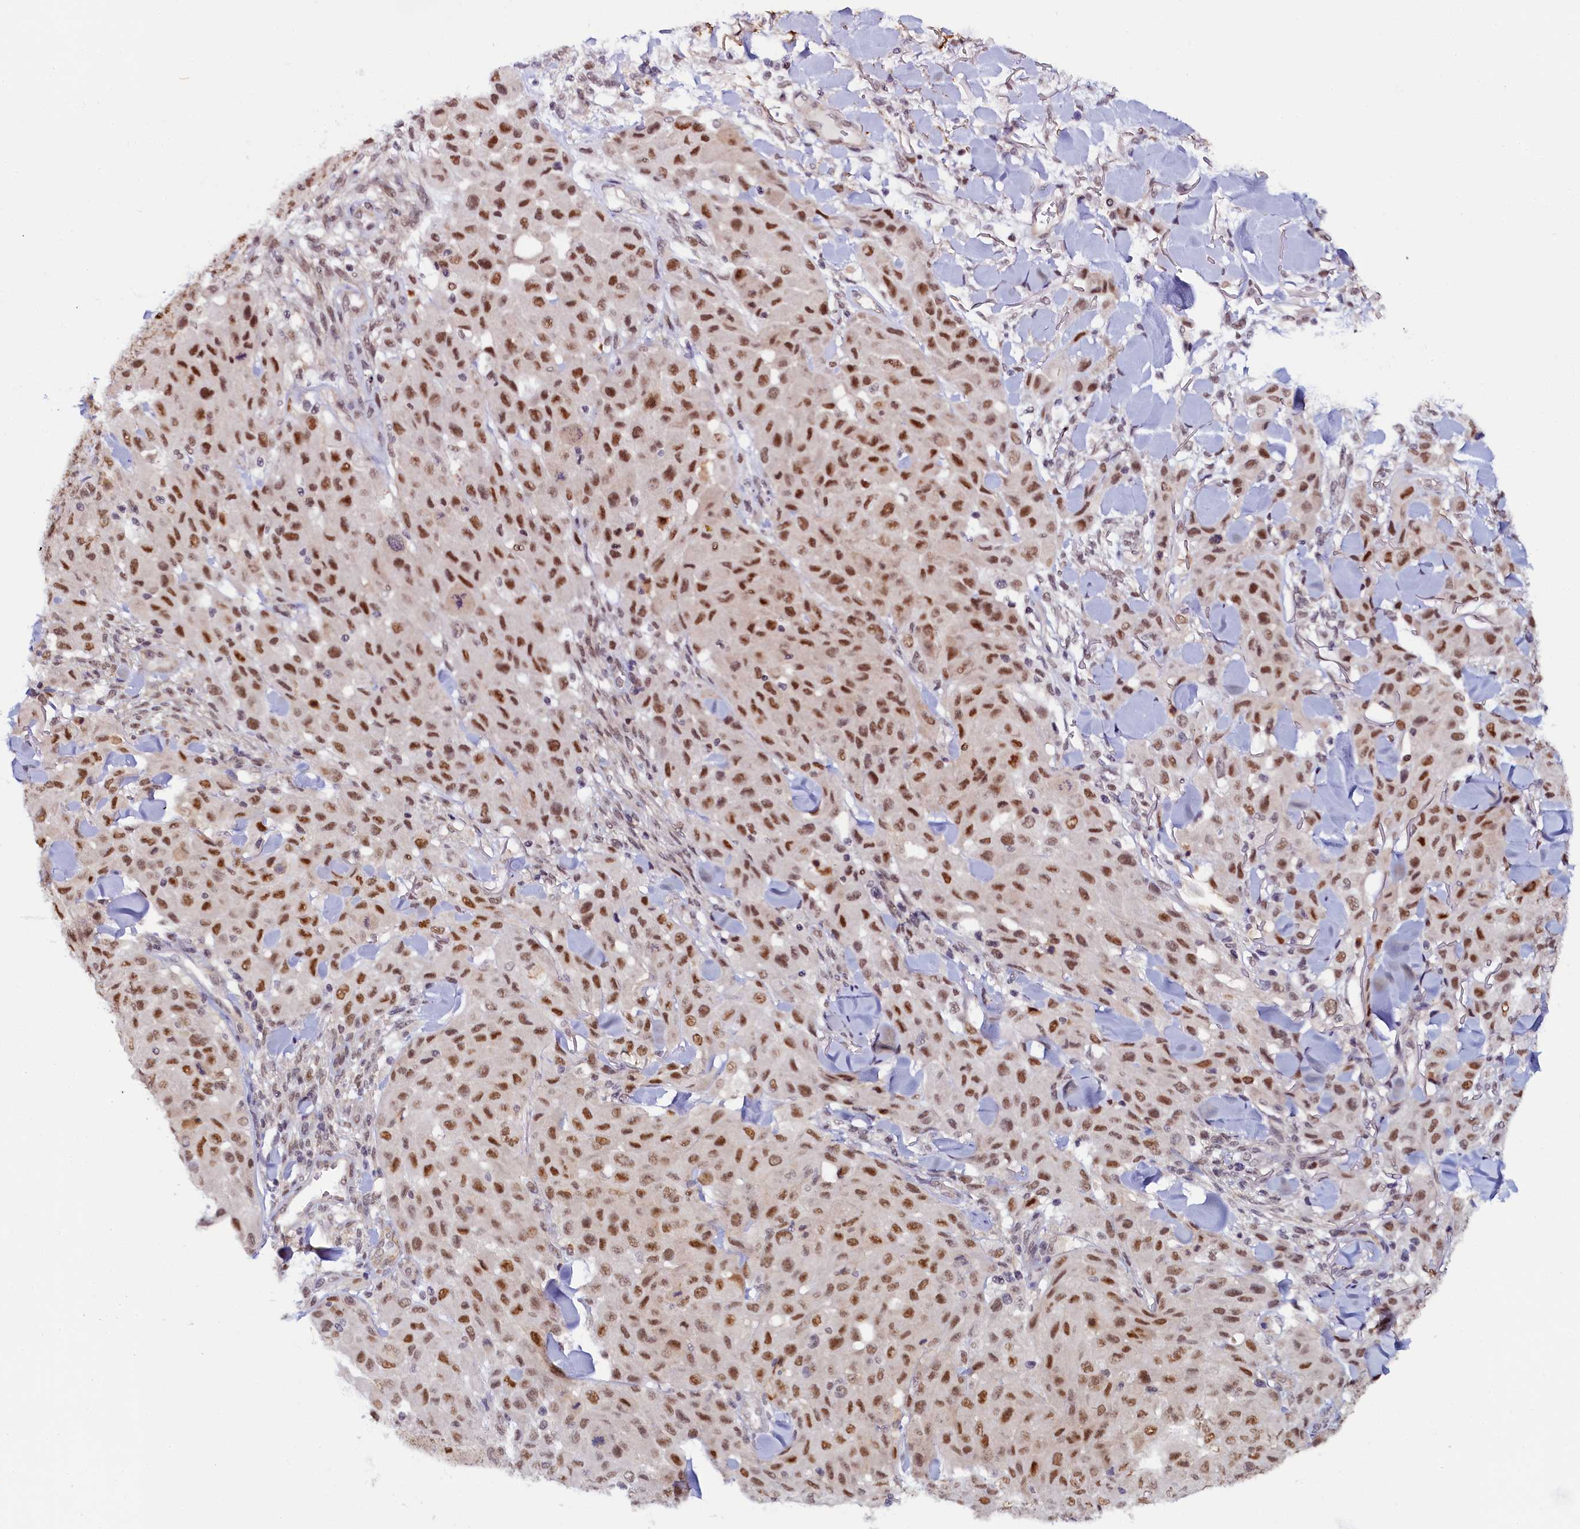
{"staining": {"intensity": "moderate", "quantity": ">75%", "location": "nuclear"}, "tissue": "melanoma", "cell_type": "Tumor cells", "image_type": "cancer", "snomed": [{"axis": "morphology", "description": "Malignant melanoma, Metastatic site"}, {"axis": "topography", "description": "Skin"}], "caption": "Brown immunohistochemical staining in human malignant melanoma (metastatic site) exhibits moderate nuclear positivity in approximately >75% of tumor cells.", "gene": "INTS14", "patient": {"sex": "female", "age": 81}}